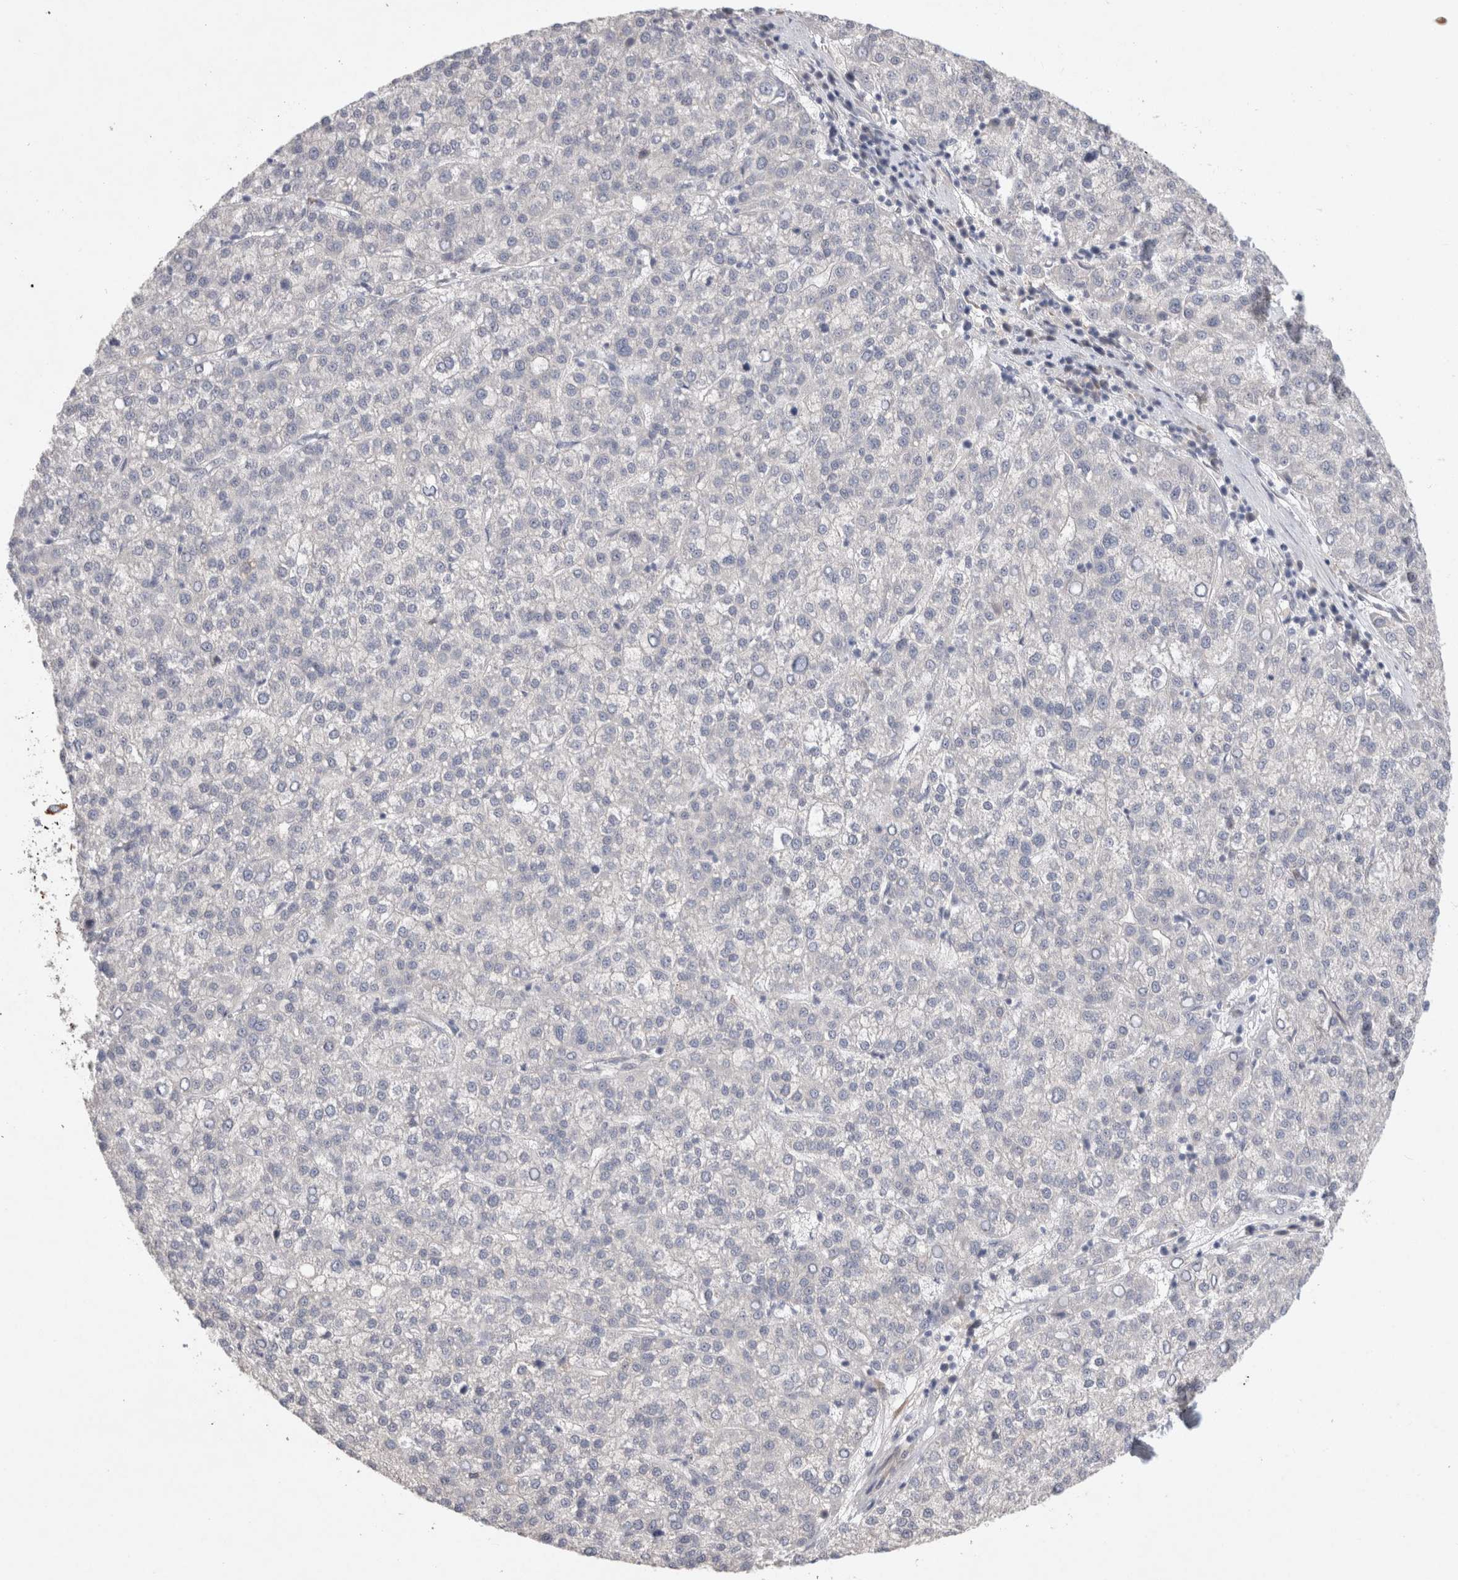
{"staining": {"intensity": "negative", "quantity": "none", "location": "none"}, "tissue": "liver cancer", "cell_type": "Tumor cells", "image_type": "cancer", "snomed": [{"axis": "morphology", "description": "Carcinoma, Hepatocellular, NOS"}, {"axis": "topography", "description": "Liver"}], "caption": "The immunohistochemistry histopathology image has no significant staining in tumor cells of hepatocellular carcinoma (liver) tissue.", "gene": "BZW2", "patient": {"sex": "female", "age": 58}}